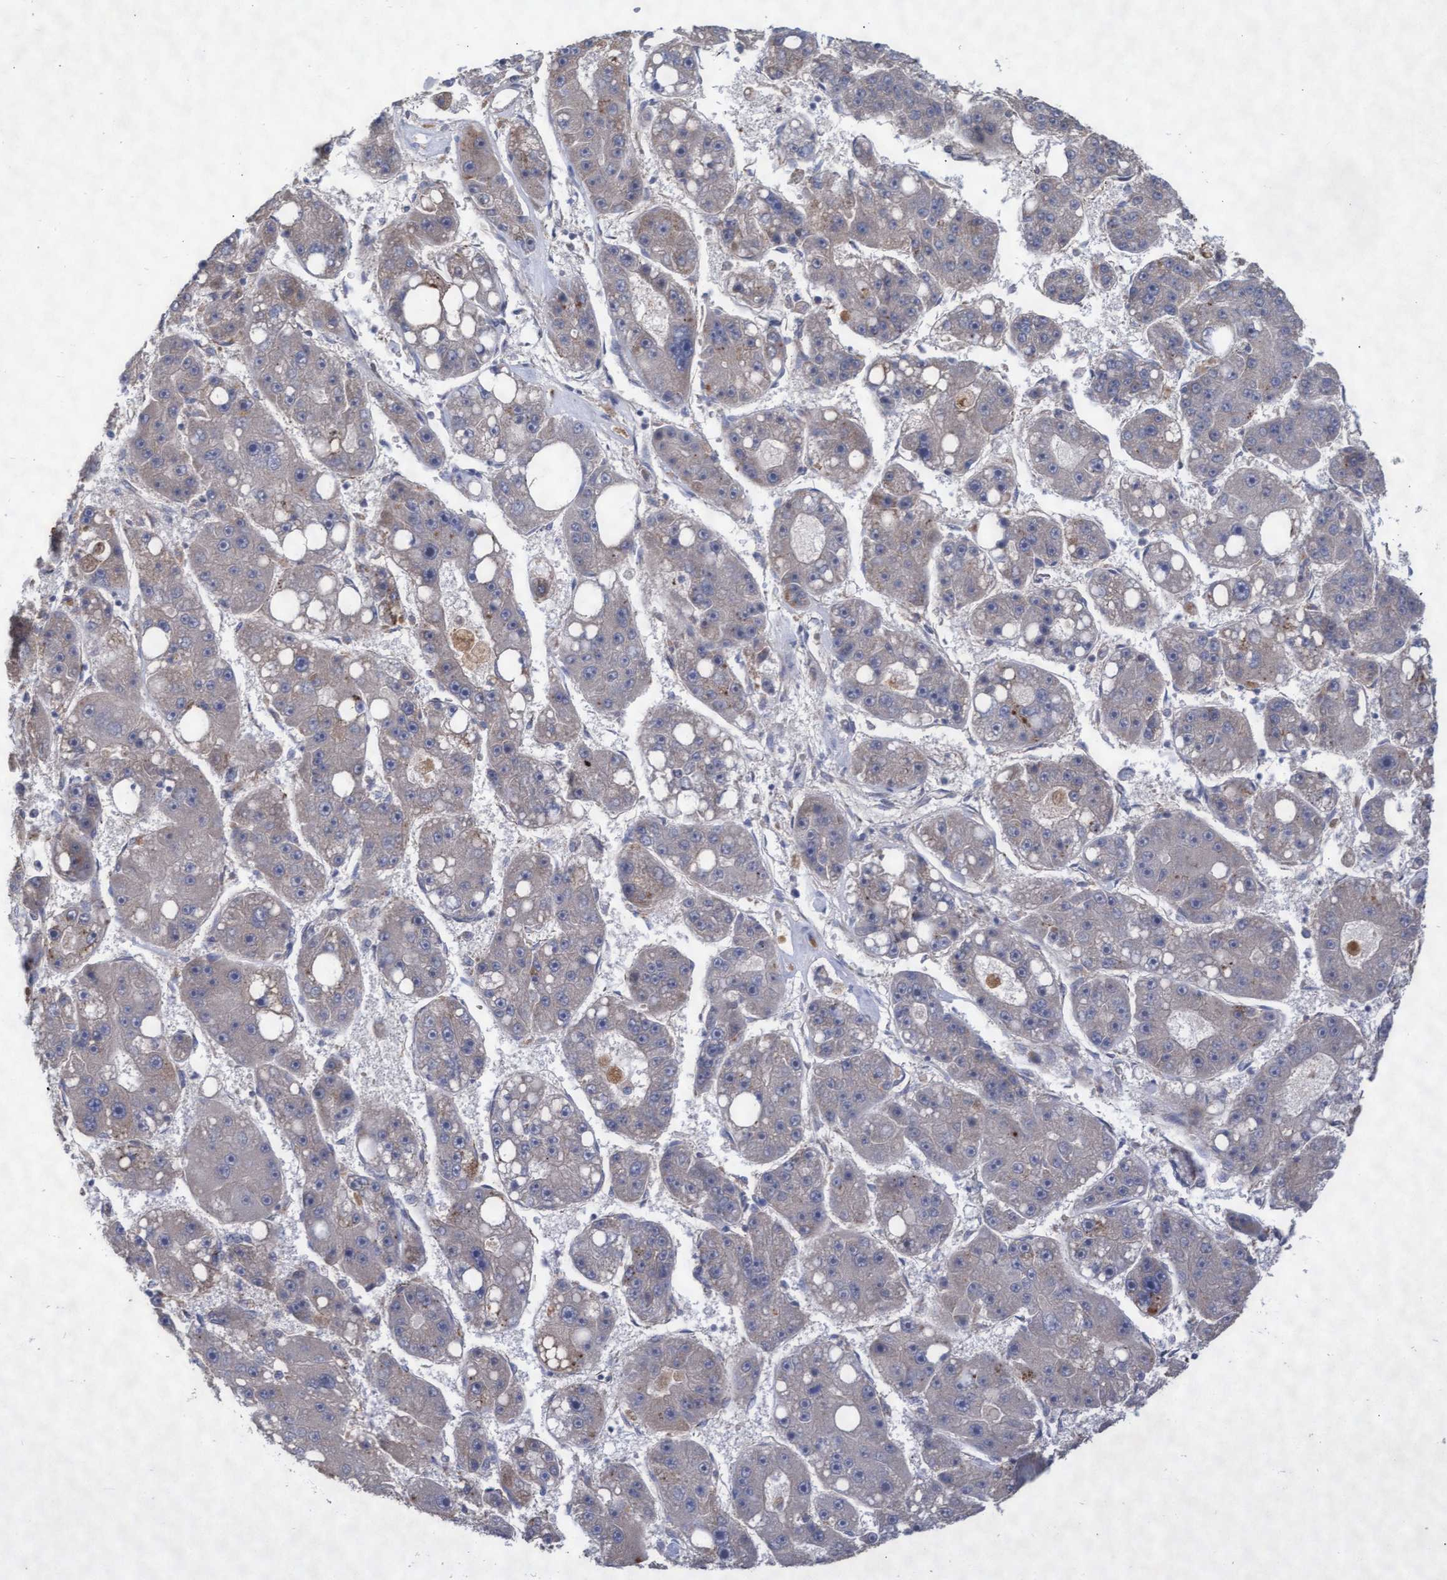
{"staining": {"intensity": "weak", "quantity": "<25%", "location": "cytoplasmic/membranous"}, "tissue": "liver cancer", "cell_type": "Tumor cells", "image_type": "cancer", "snomed": [{"axis": "morphology", "description": "Carcinoma, Hepatocellular, NOS"}, {"axis": "topography", "description": "Liver"}], "caption": "There is no significant expression in tumor cells of liver cancer (hepatocellular carcinoma). (Immunohistochemistry, brightfield microscopy, high magnification).", "gene": "ABCF2", "patient": {"sex": "female", "age": 61}}